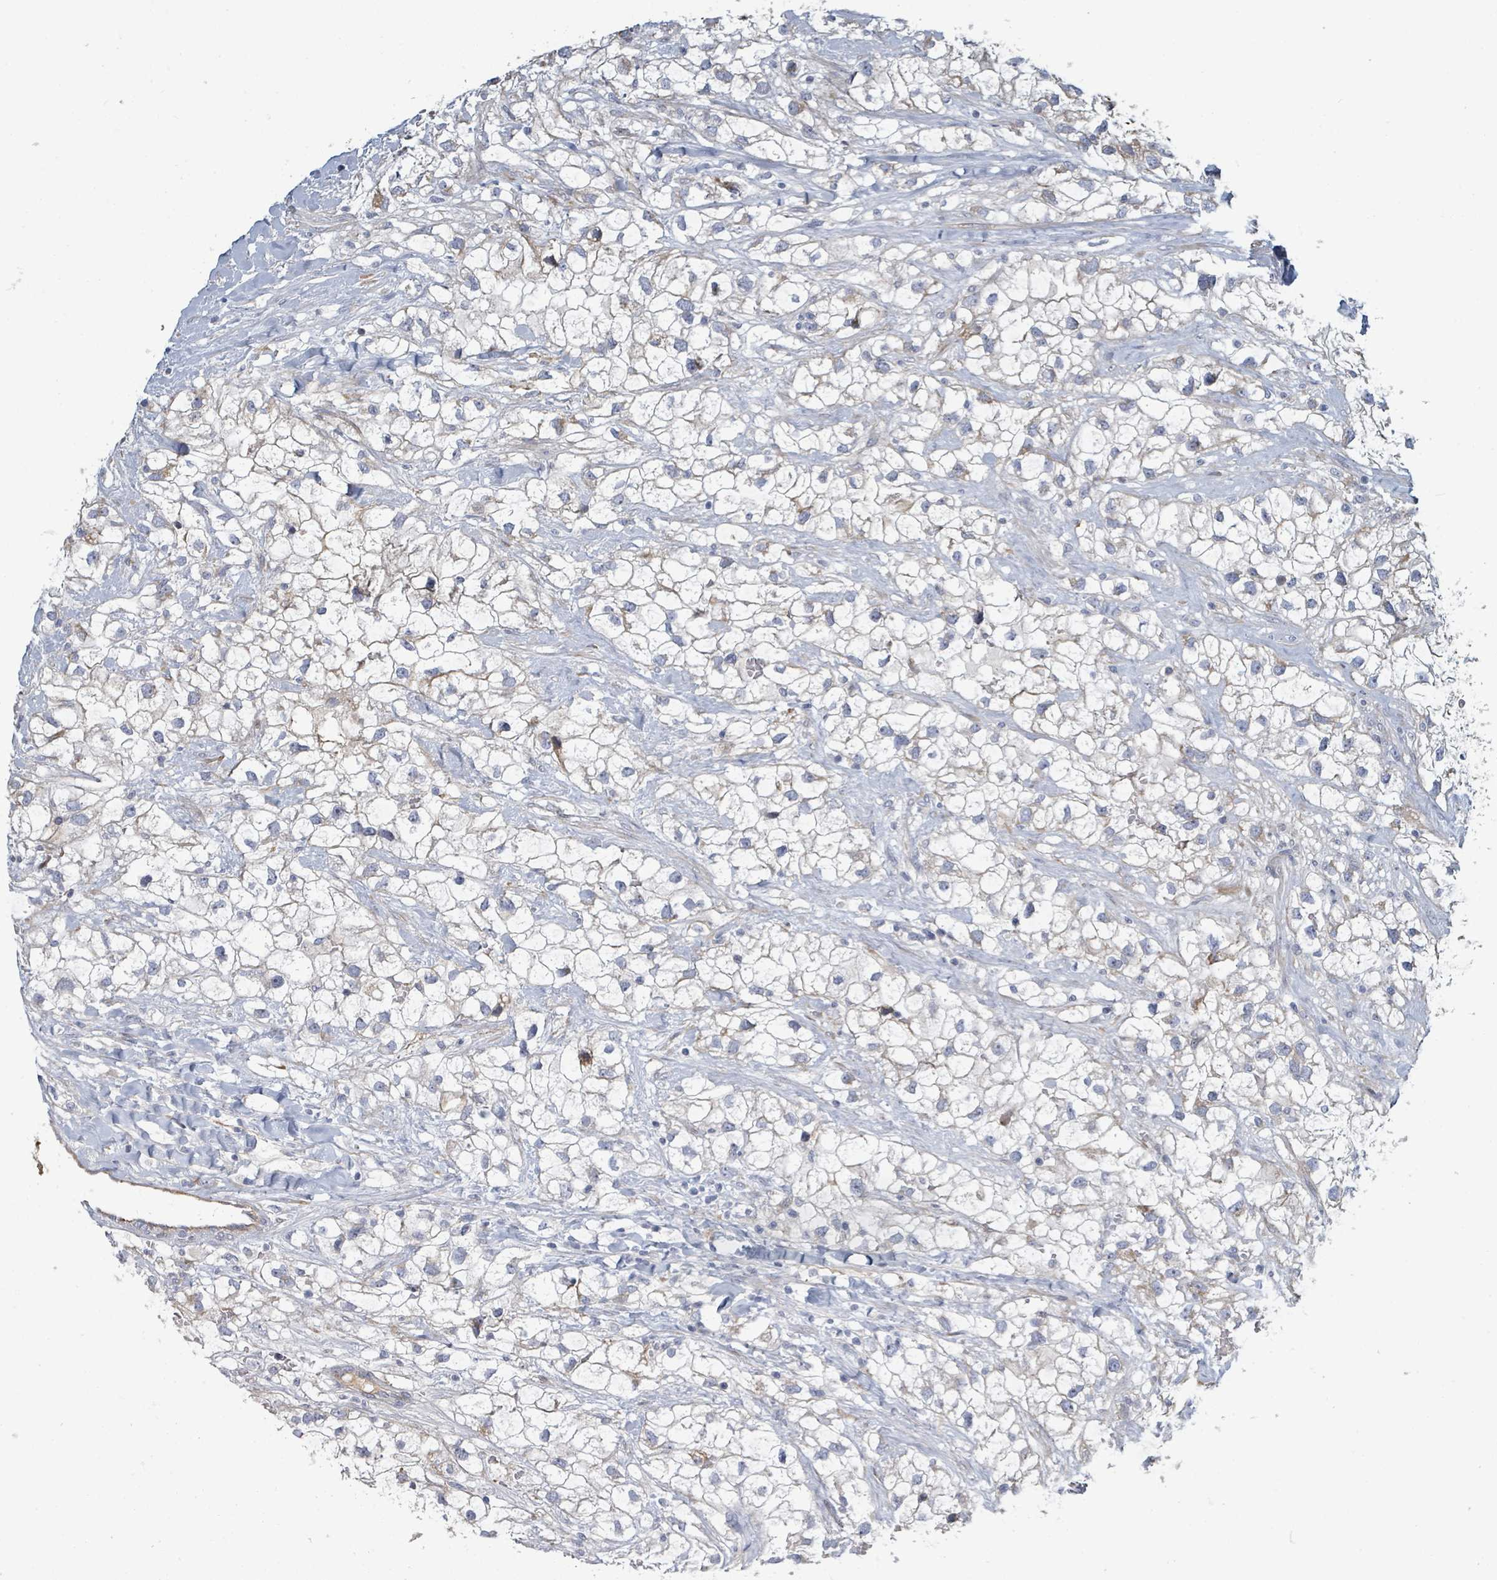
{"staining": {"intensity": "negative", "quantity": "none", "location": "none"}, "tissue": "renal cancer", "cell_type": "Tumor cells", "image_type": "cancer", "snomed": [{"axis": "morphology", "description": "Adenocarcinoma, NOS"}, {"axis": "topography", "description": "Kidney"}], "caption": "There is no significant positivity in tumor cells of renal cancer.", "gene": "RAB33B", "patient": {"sex": "male", "age": 59}}